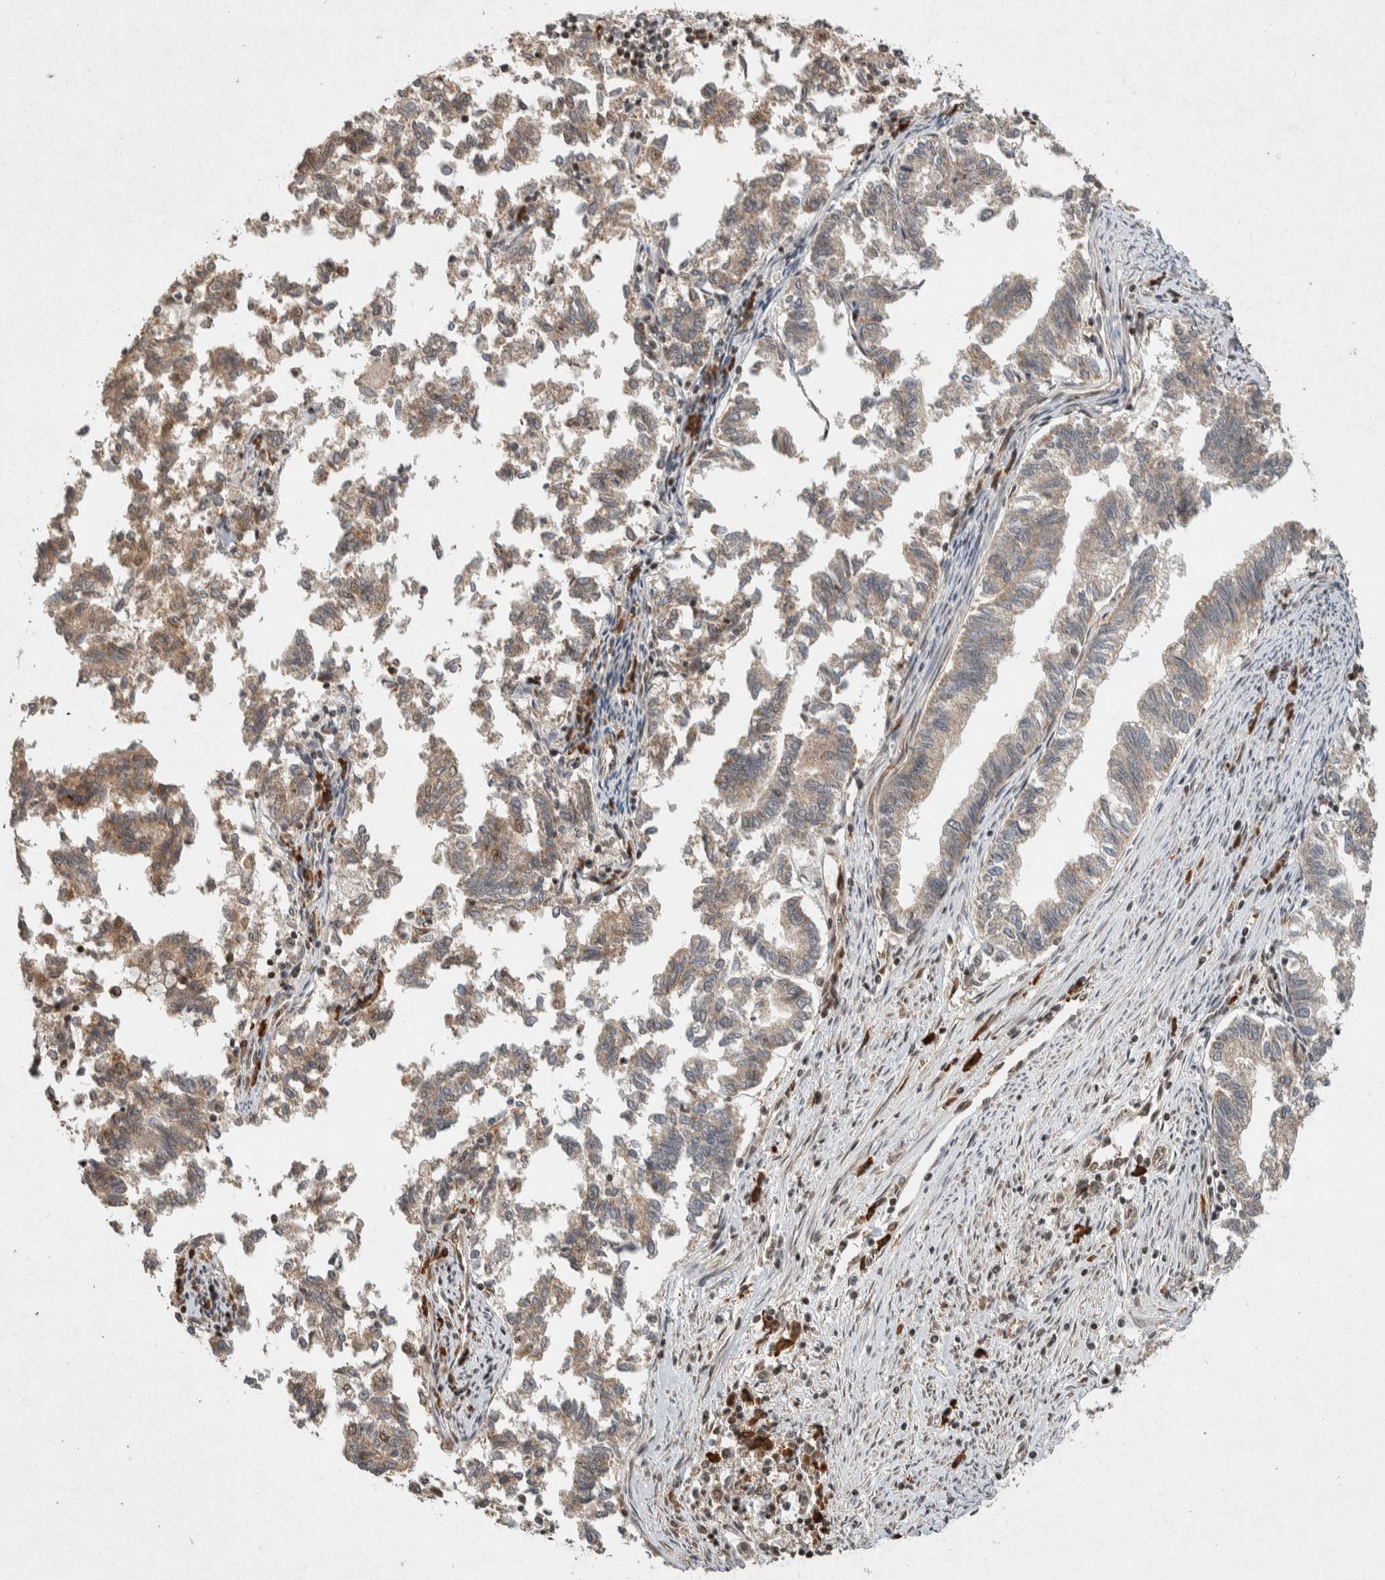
{"staining": {"intensity": "weak", "quantity": ">75%", "location": "cytoplasmic/membranous"}, "tissue": "endometrial cancer", "cell_type": "Tumor cells", "image_type": "cancer", "snomed": [{"axis": "morphology", "description": "Necrosis, NOS"}, {"axis": "morphology", "description": "Adenocarcinoma, NOS"}, {"axis": "topography", "description": "Endometrium"}], "caption": "Approximately >75% of tumor cells in endometrial cancer demonstrate weak cytoplasmic/membranous protein positivity as visualized by brown immunohistochemical staining.", "gene": "TOR1B", "patient": {"sex": "female", "age": 79}}